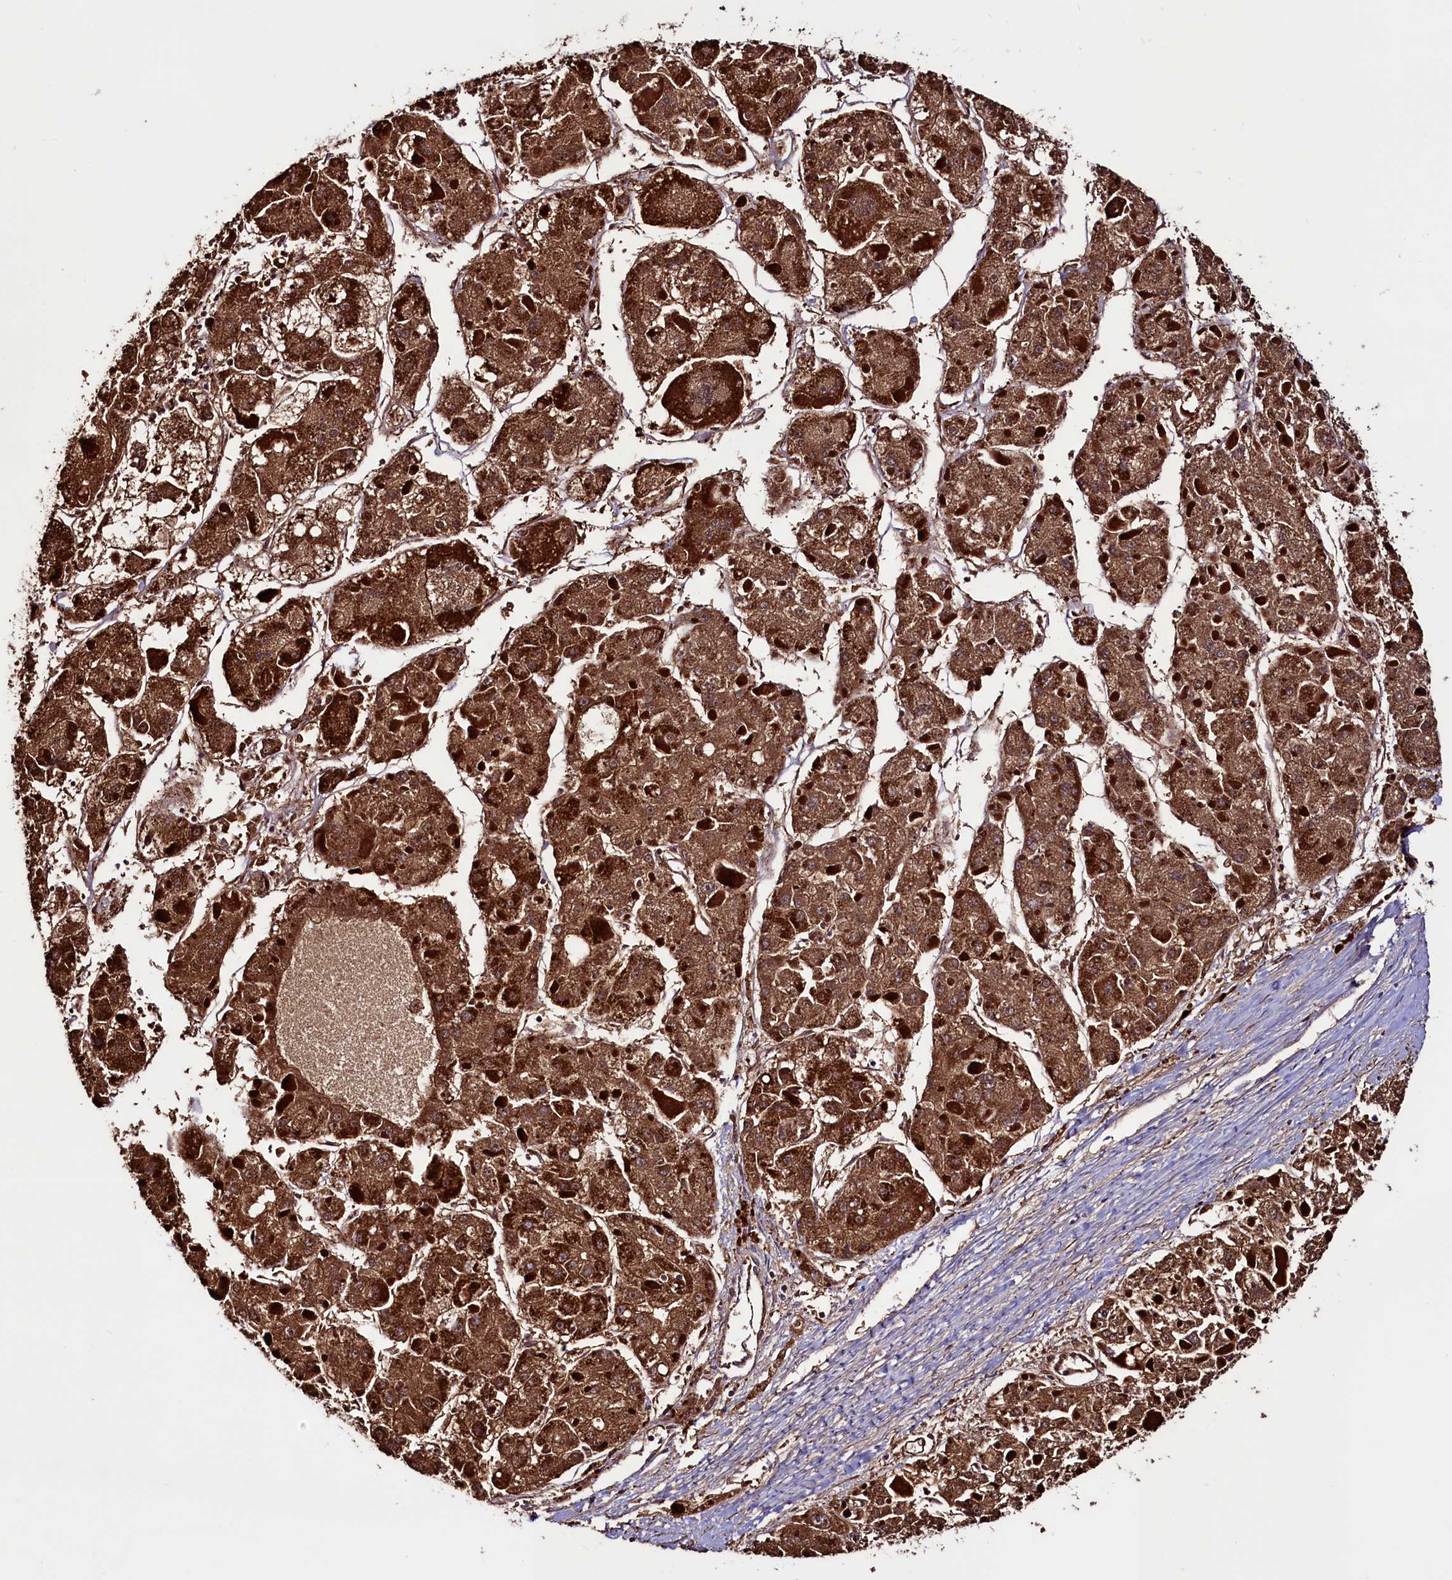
{"staining": {"intensity": "strong", "quantity": ">75%", "location": "cytoplasmic/membranous"}, "tissue": "liver cancer", "cell_type": "Tumor cells", "image_type": "cancer", "snomed": [{"axis": "morphology", "description": "Carcinoma, Hepatocellular, NOS"}, {"axis": "topography", "description": "Liver"}], "caption": "Human liver cancer stained with a protein marker displays strong staining in tumor cells.", "gene": "STARD5", "patient": {"sex": "female", "age": 73}}